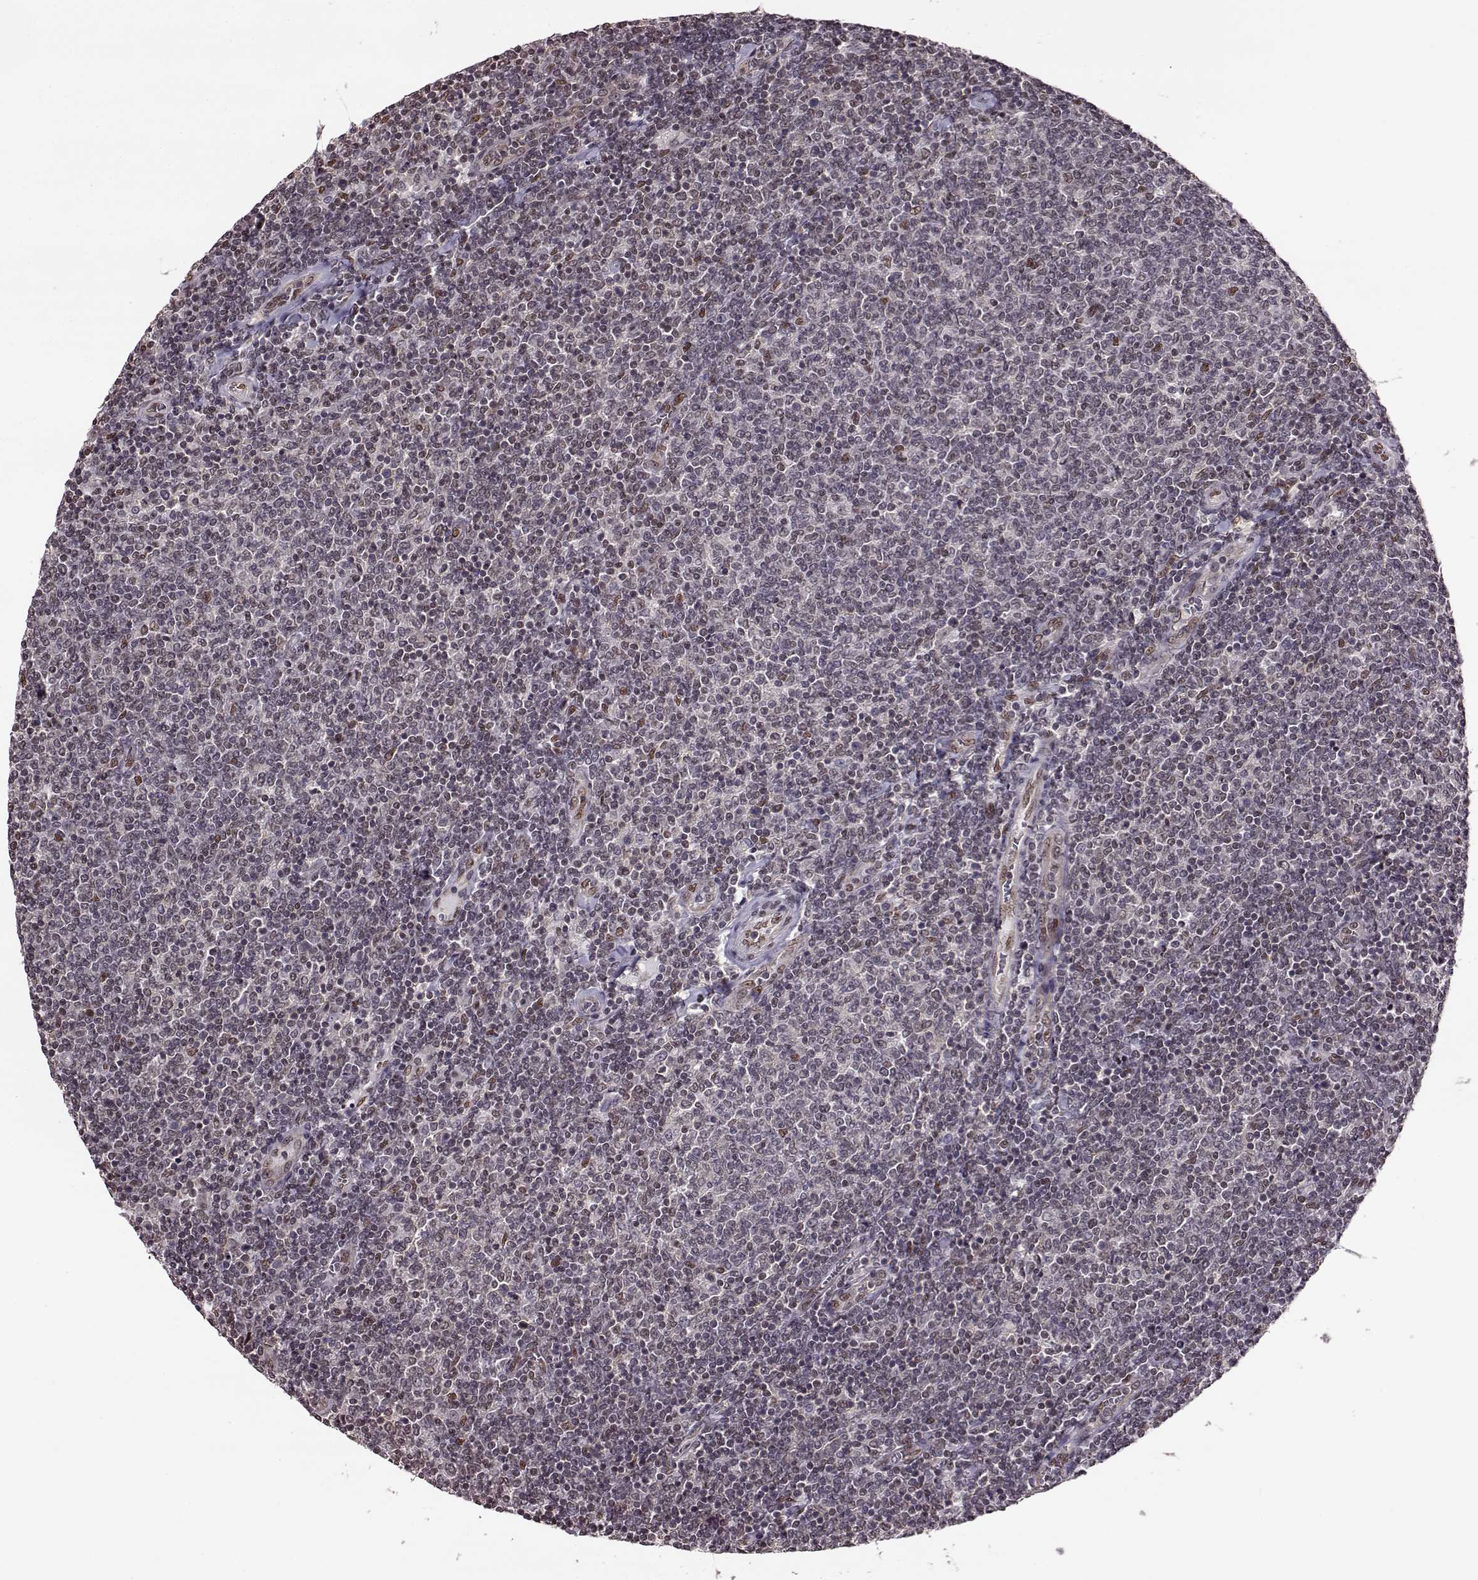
{"staining": {"intensity": "moderate", "quantity": "<25%", "location": "nuclear"}, "tissue": "lymphoma", "cell_type": "Tumor cells", "image_type": "cancer", "snomed": [{"axis": "morphology", "description": "Malignant lymphoma, non-Hodgkin's type, Low grade"}, {"axis": "topography", "description": "Lymph node"}], "caption": "The micrograph exhibits staining of malignant lymphoma, non-Hodgkin's type (low-grade), revealing moderate nuclear protein expression (brown color) within tumor cells. The staining was performed using DAB (3,3'-diaminobenzidine), with brown indicating positive protein expression. Nuclei are stained blue with hematoxylin.", "gene": "FTO", "patient": {"sex": "male", "age": 52}}